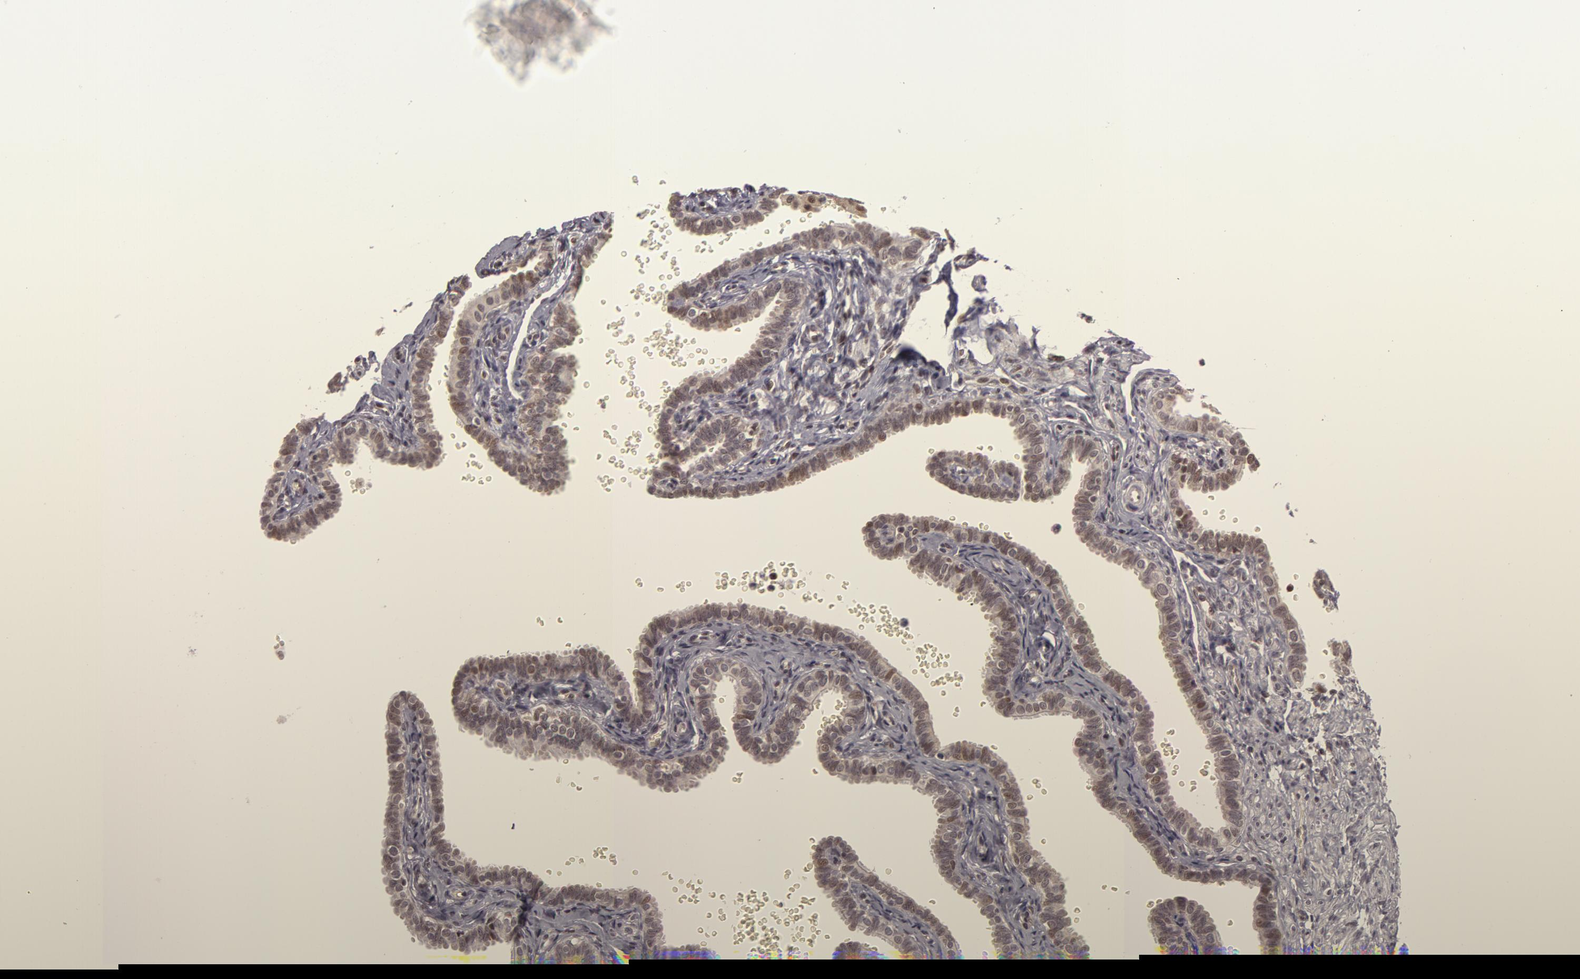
{"staining": {"intensity": "weak", "quantity": "<25%", "location": "nuclear"}, "tissue": "fallopian tube", "cell_type": "Glandular cells", "image_type": "normal", "snomed": [{"axis": "morphology", "description": "Normal tissue, NOS"}, {"axis": "topography", "description": "Fallopian tube"}], "caption": "This is an immunohistochemistry (IHC) histopathology image of benign human fallopian tube. There is no staining in glandular cells.", "gene": "ZNF133", "patient": {"sex": "female", "age": 35}}